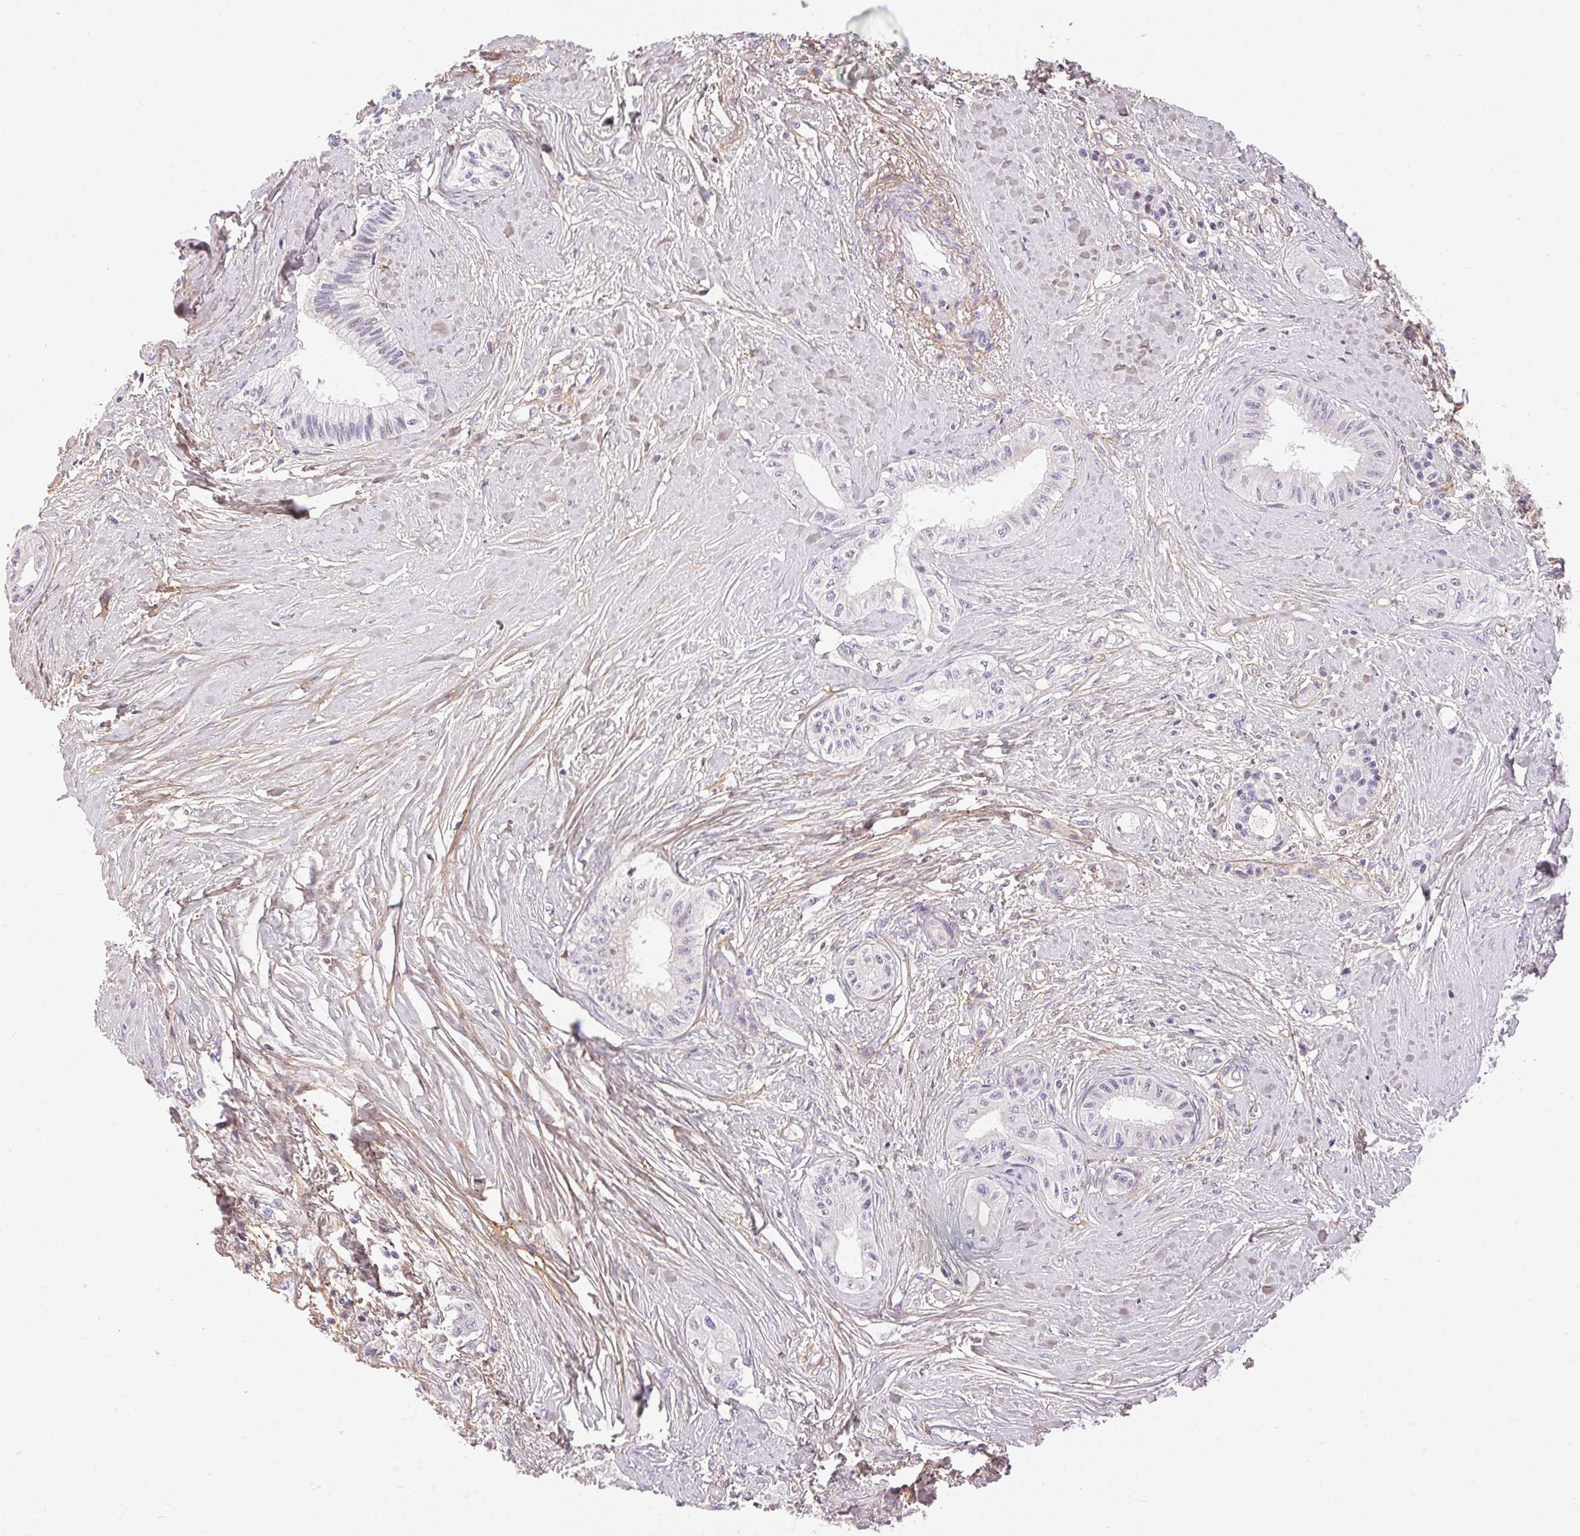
{"staining": {"intensity": "negative", "quantity": "none", "location": "none"}, "tissue": "pancreatic cancer", "cell_type": "Tumor cells", "image_type": "cancer", "snomed": [{"axis": "morphology", "description": "Adenocarcinoma, NOS"}, {"axis": "topography", "description": "Pancreas"}], "caption": "Tumor cells show no significant positivity in adenocarcinoma (pancreatic).", "gene": "PDZD2", "patient": {"sex": "male", "age": 71}}